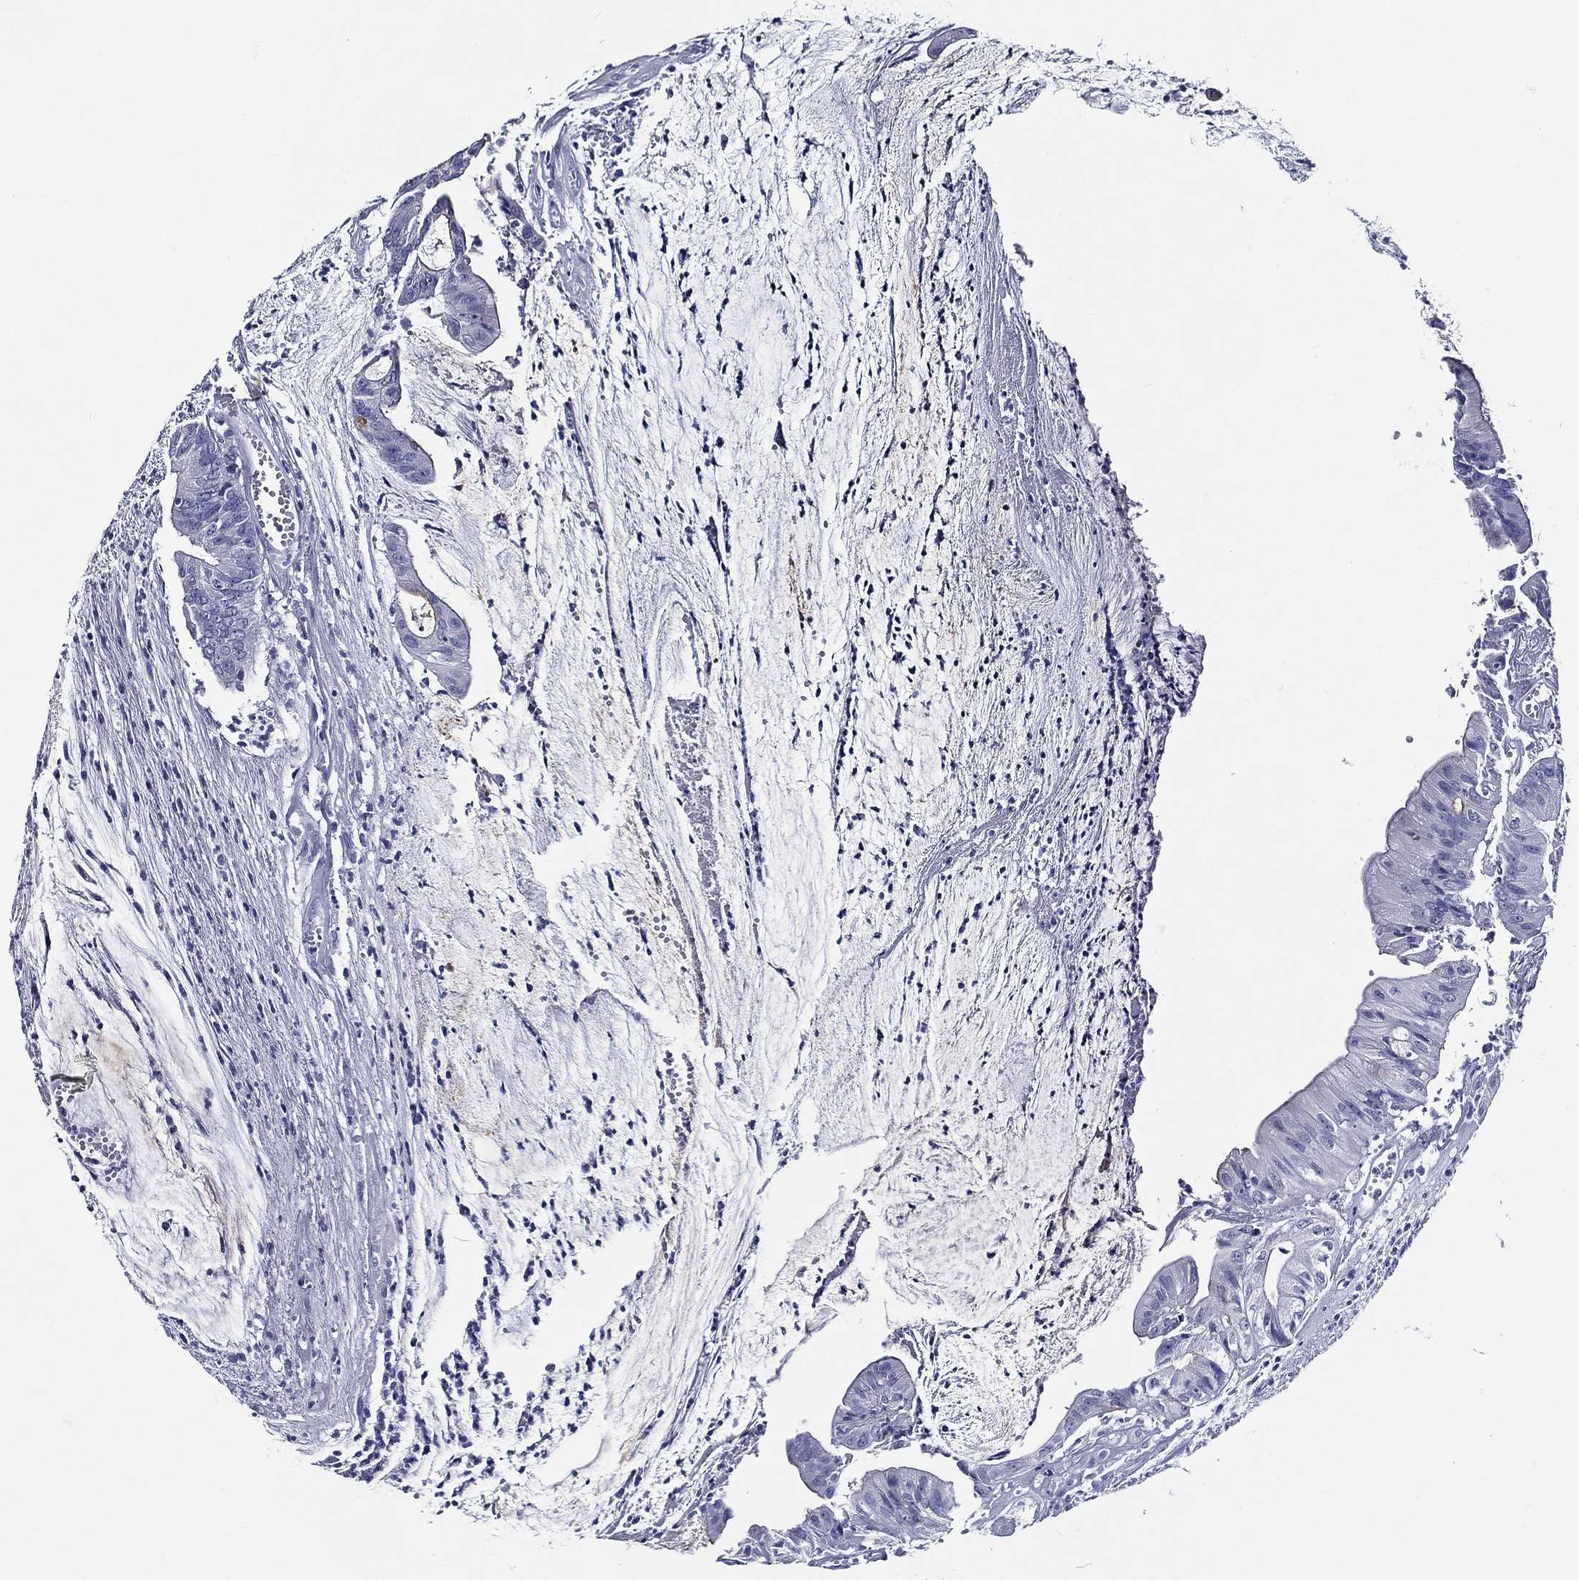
{"staining": {"intensity": "negative", "quantity": "none", "location": "none"}, "tissue": "colorectal cancer", "cell_type": "Tumor cells", "image_type": "cancer", "snomed": [{"axis": "morphology", "description": "Adenocarcinoma, NOS"}, {"axis": "topography", "description": "Colon"}], "caption": "This image is of adenocarcinoma (colorectal) stained with immunohistochemistry to label a protein in brown with the nuclei are counter-stained blue. There is no expression in tumor cells.", "gene": "ACE2", "patient": {"sex": "female", "age": 69}}